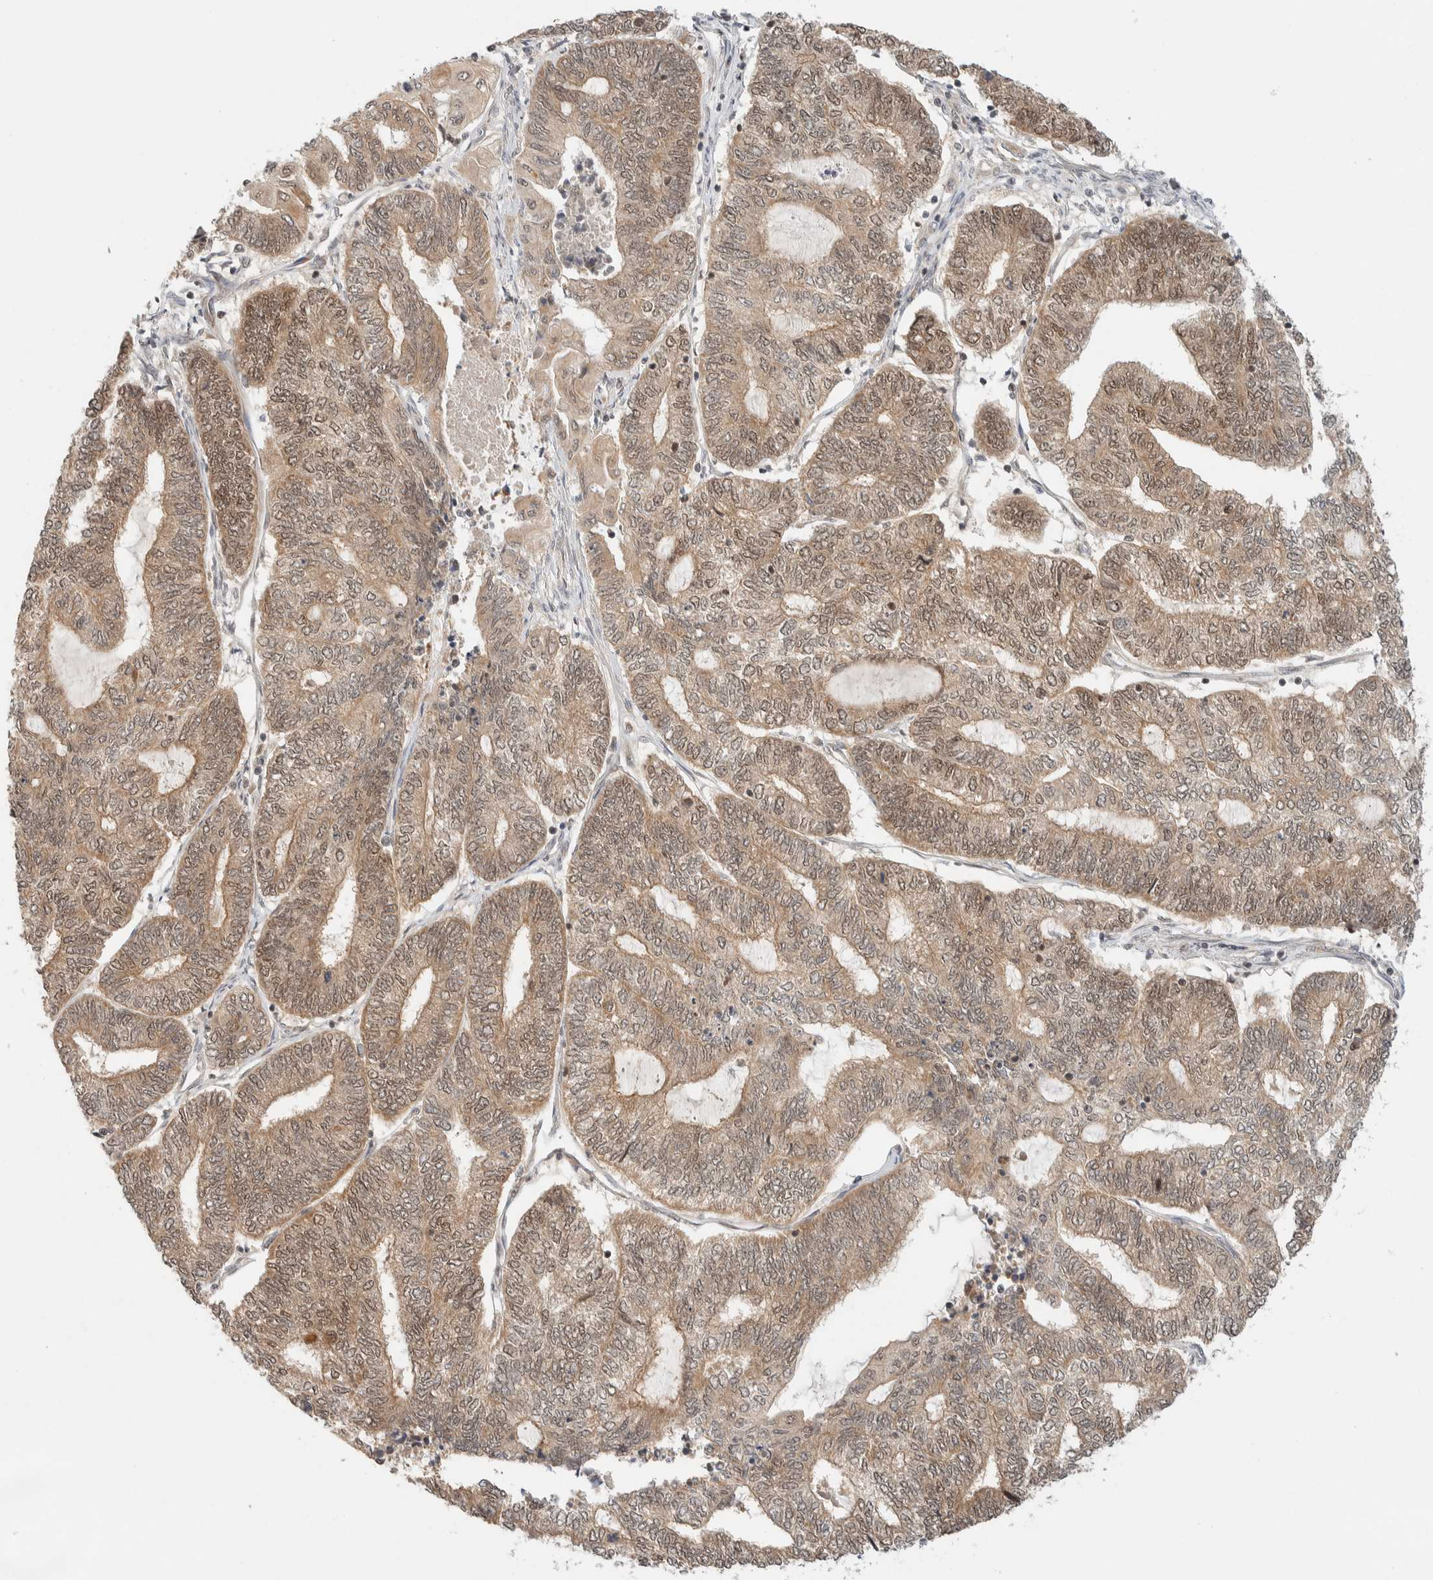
{"staining": {"intensity": "moderate", "quantity": ">75%", "location": "cytoplasmic/membranous,nuclear"}, "tissue": "endometrial cancer", "cell_type": "Tumor cells", "image_type": "cancer", "snomed": [{"axis": "morphology", "description": "Adenocarcinoma, NOS"}, {"axis": "topography", "description": "Uterus"}, {"axis": "topography", "description": "Endometrium"}], "caption": "Protein expression analysis of human endometrial cancer reveals moderate cytoplasmic/membranous and nuclear staining in approximately >75% of tumor cells. Using DAB (3,3'-diaminobenzidine) (brown) and hematoxylin (blue) stains, captured at high magnification using brightfield microscopy.", "gene": "C8orf76", "patient": {"sex": "female", "age": 70}}